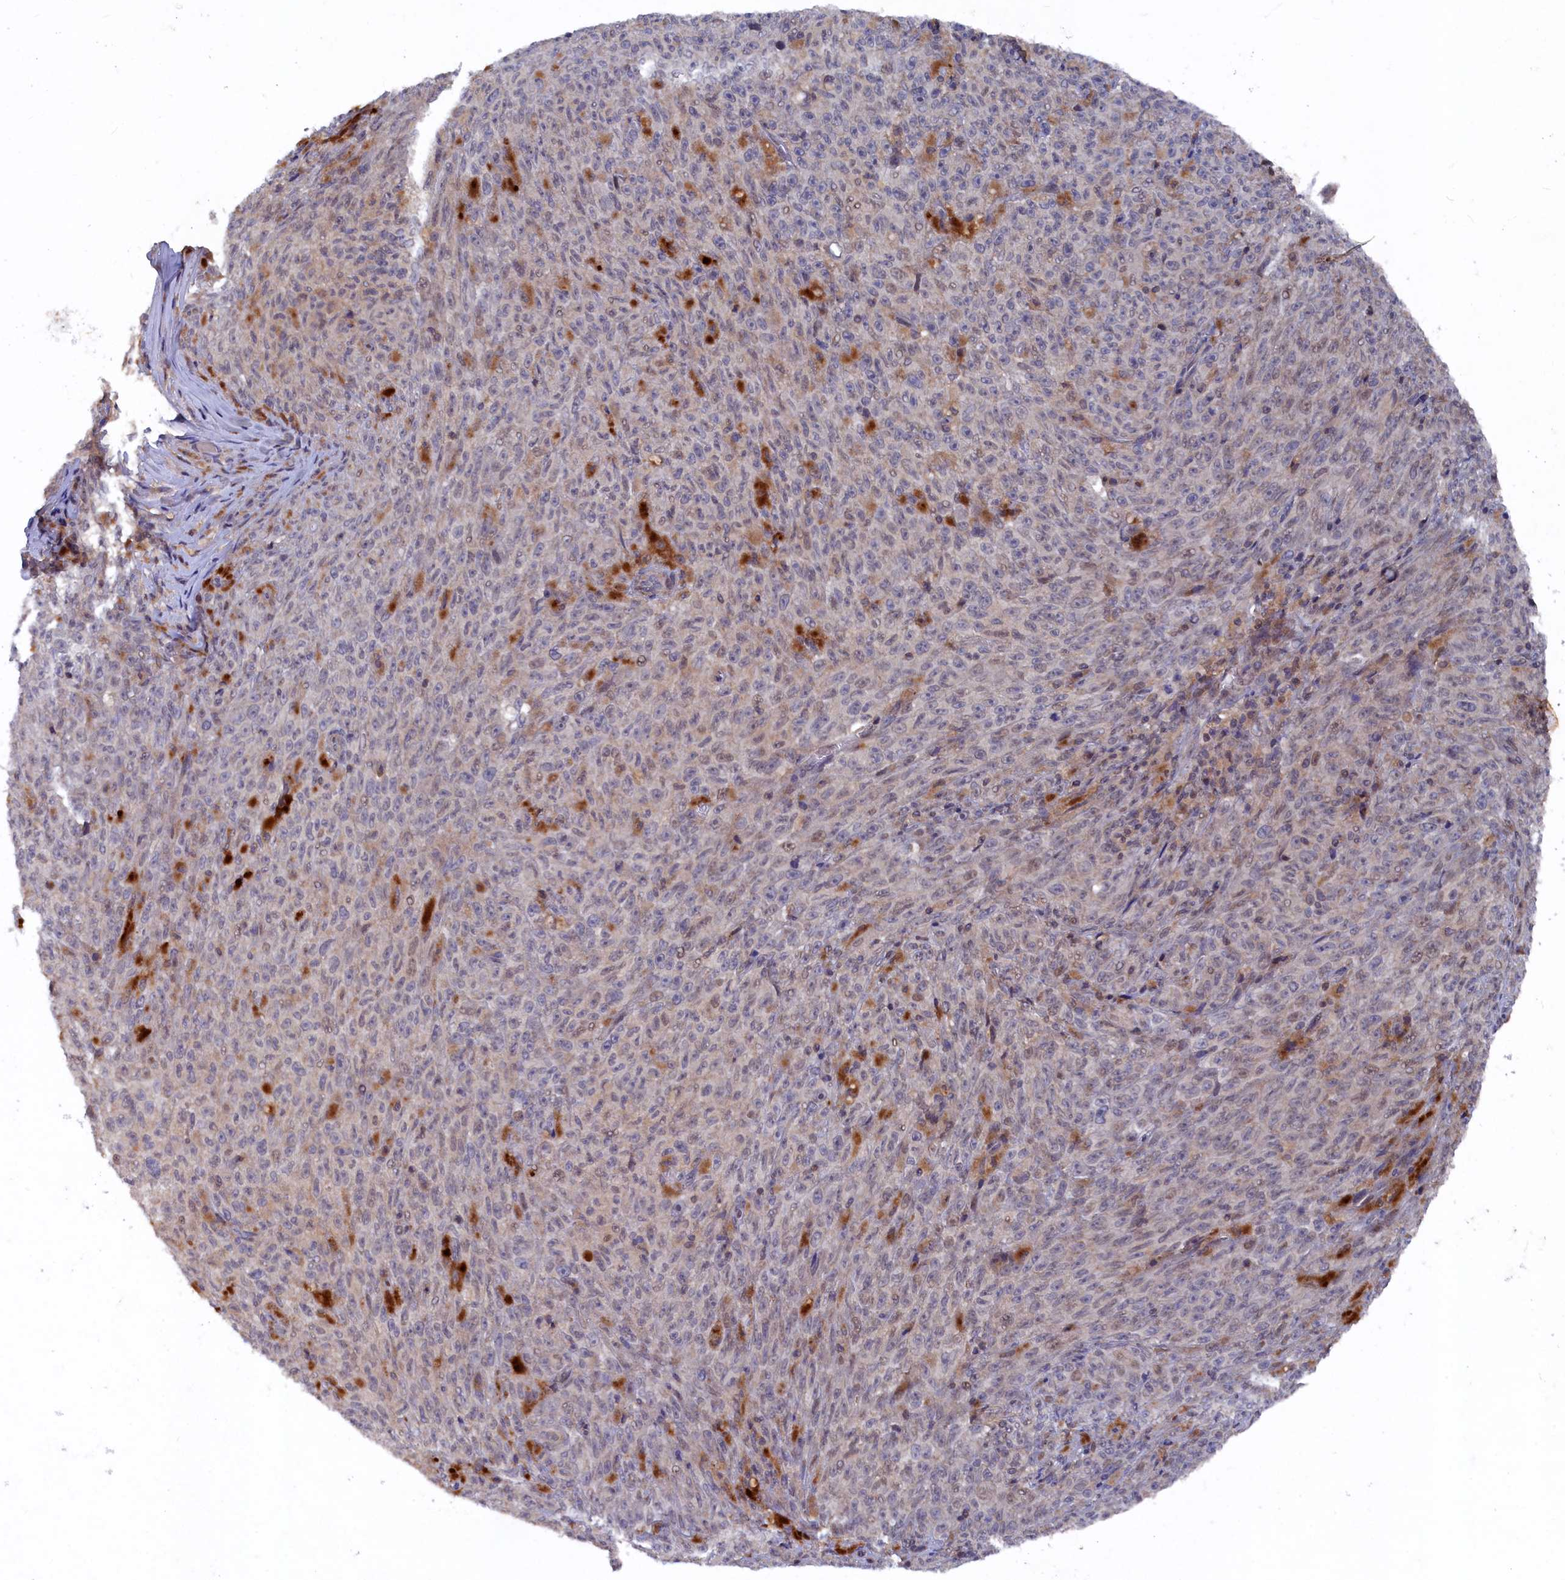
{"staining": {"intensity": "negative", "quantity": "none", "location": "none"}, "tissue": "melanoma", "cell_type": "Tumor cells", "image_type": "cancer", "snomed": [{"axis": "morphology", "description": "Malignant melanoma, NOS"}, {"axis": "topography", "description": "Skin"}], "caption": "This is a photomicrograph of IHC staining of melanoma, which shows no staining in tumor cells.", "gene": "TMC5", "patient": {"sex": "female", "age": 82}}